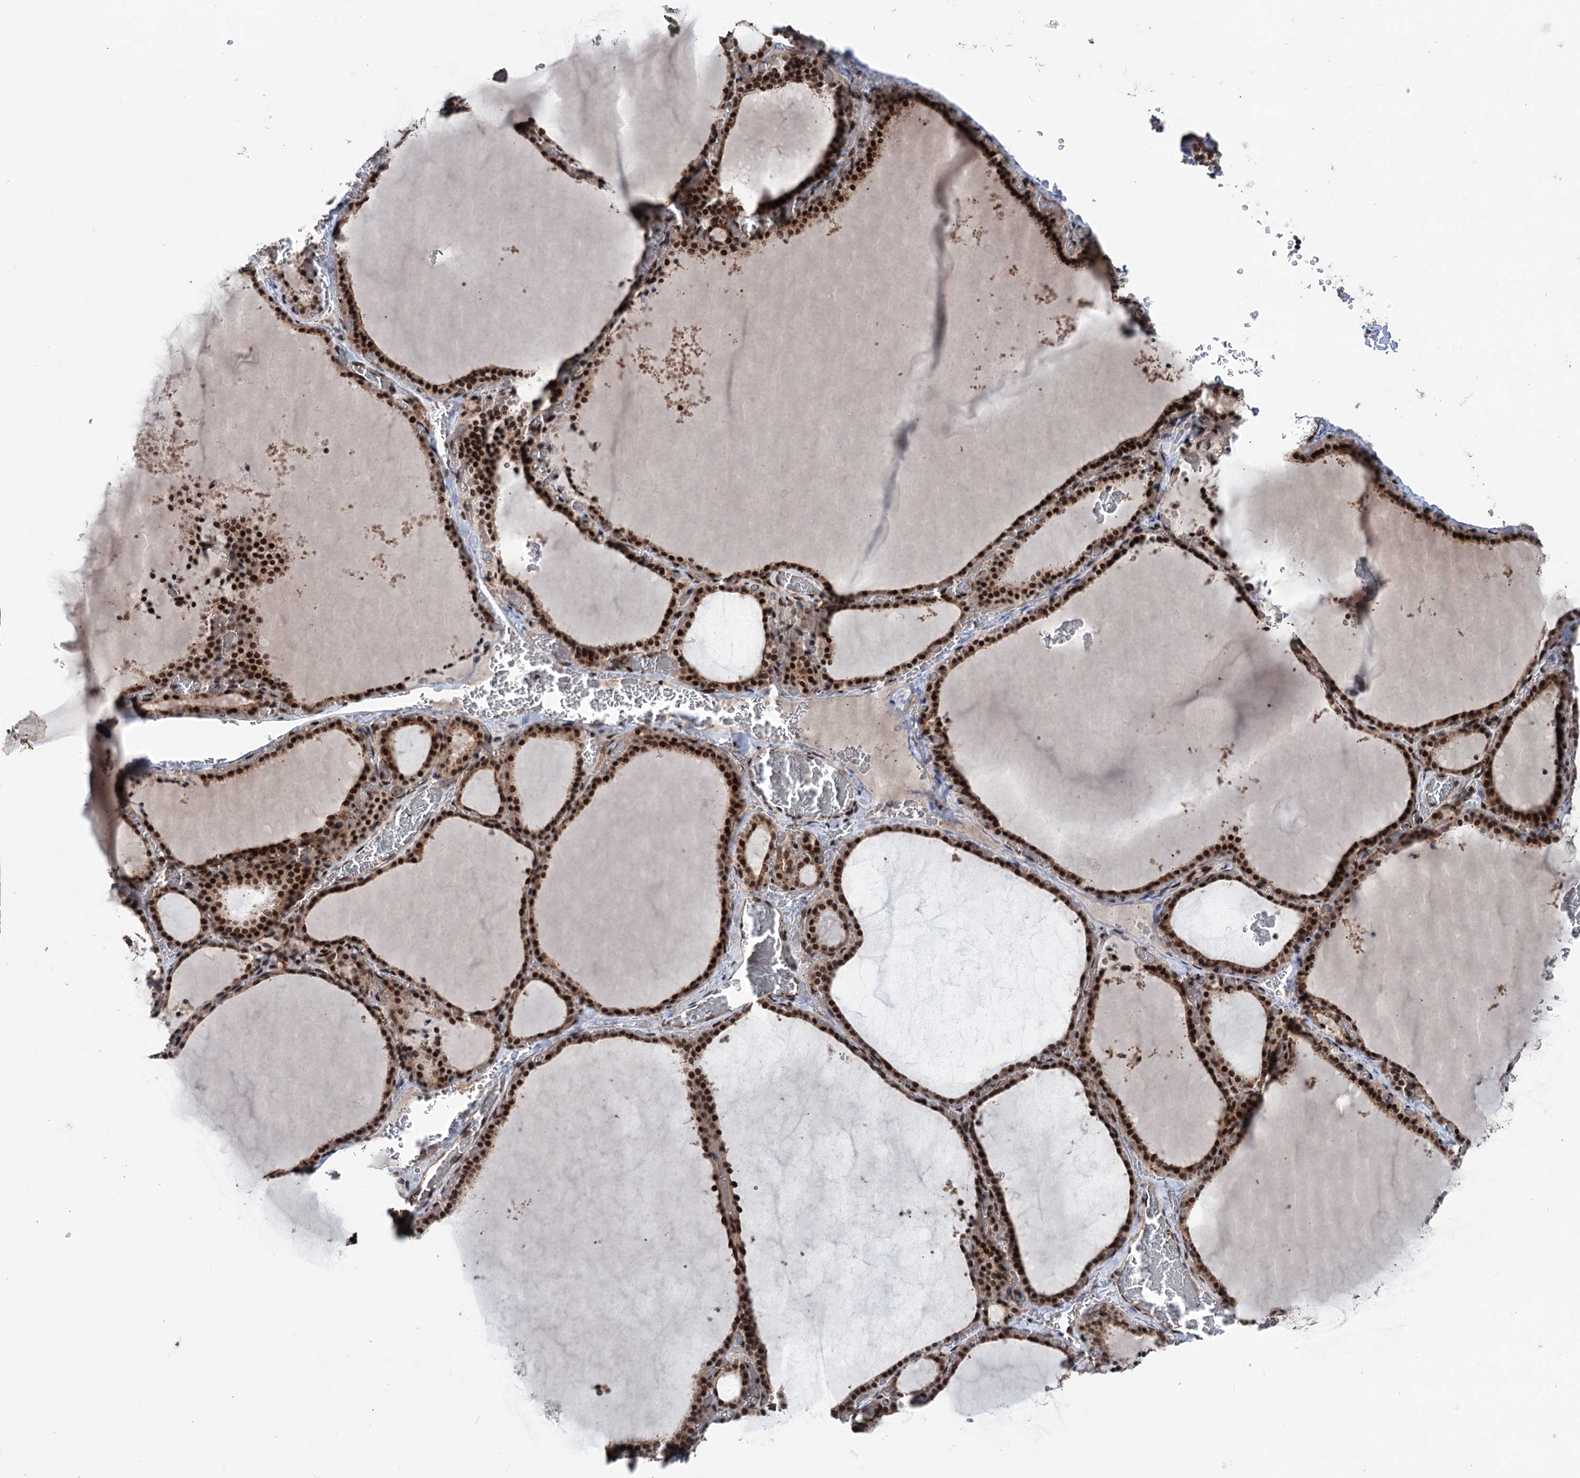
{"staining": {"intensity": "strong", "quantity": ">75%", "location": "nuclear"}, "tissue": "thyroid gland", "cell_type": "Glandular cells", "image_type": "normal", "snomed": [{"axis": "morphology", "description": "Normal tissue, NOS"}, {"axis": "topography", "description": "Thyroid gland"}], "caption": "Protein staining exhibits strong nuclear expression in approximately >75% of glandular cells in normal thyroid gland. (IHC, brightfield microscopy, high magnification).", "gene": "MAML1", "patient": {"sex": "female", "age": 39}}